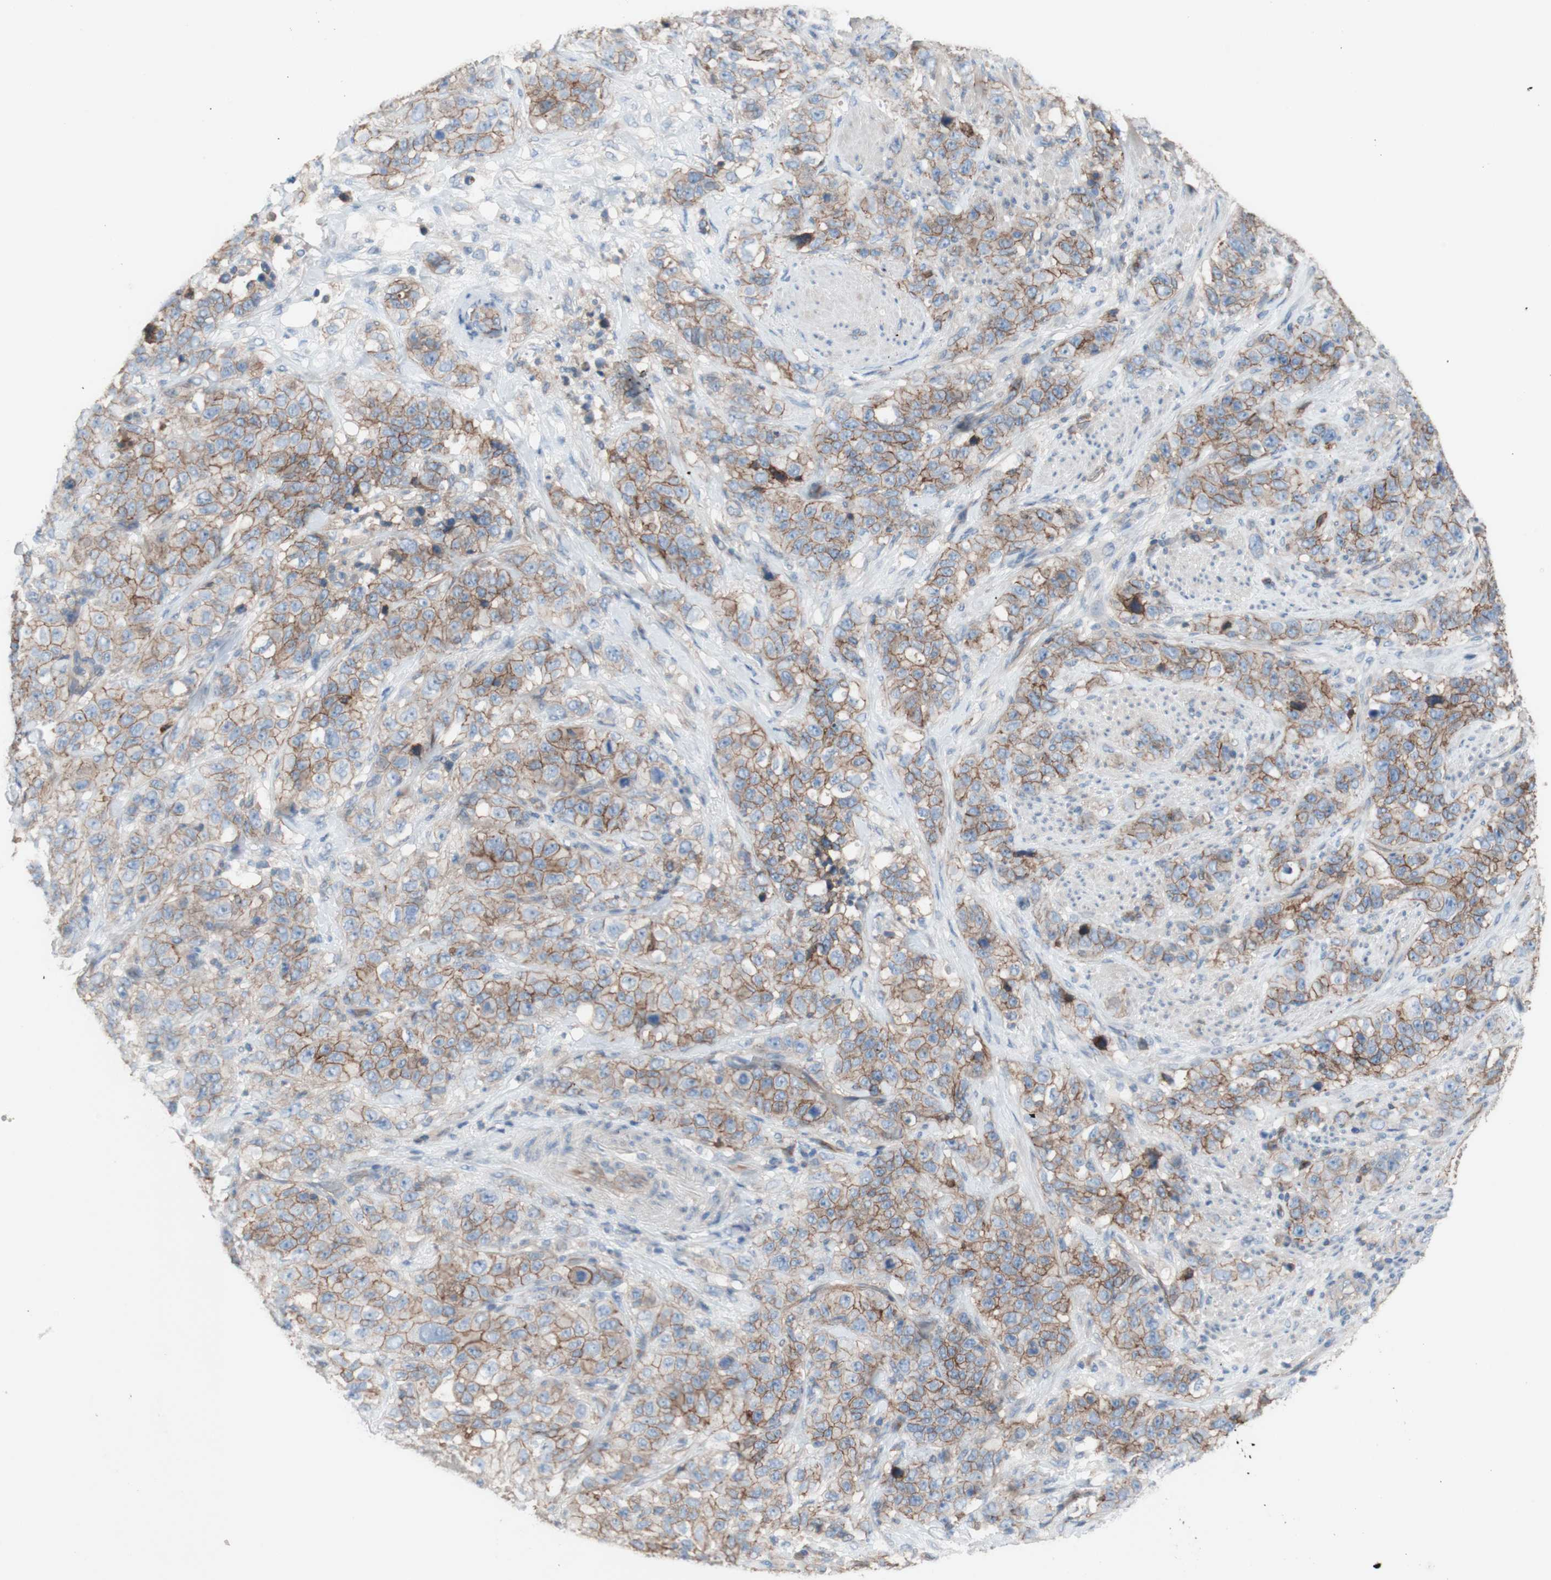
{"staining": {"intensity": "weak", "quantity": ">75%", "location": "cytoplasmic/membranous"}, "tissue": "stomach cancer", "cell_type": "Tumor cells", "image_type": "cancer", "snomed": [{"axis": "morphology", "description": "Adenocarcinoma, NOS"}, {"axis": "topography", "description": "Stomach"}], "caption": "Tumor cells display low levels of weak cytoplasmic/membranous positivity in approximately >75% of cells in stomach adenocarcinoma. Using DAB (3,3'-diaminobenzidine) (brown) and hematoxylin (blue) stains, captured at high magnification using brightfield microscopy.", "gene": "CD46", "patient": {"sex": "male", "age": 48}}